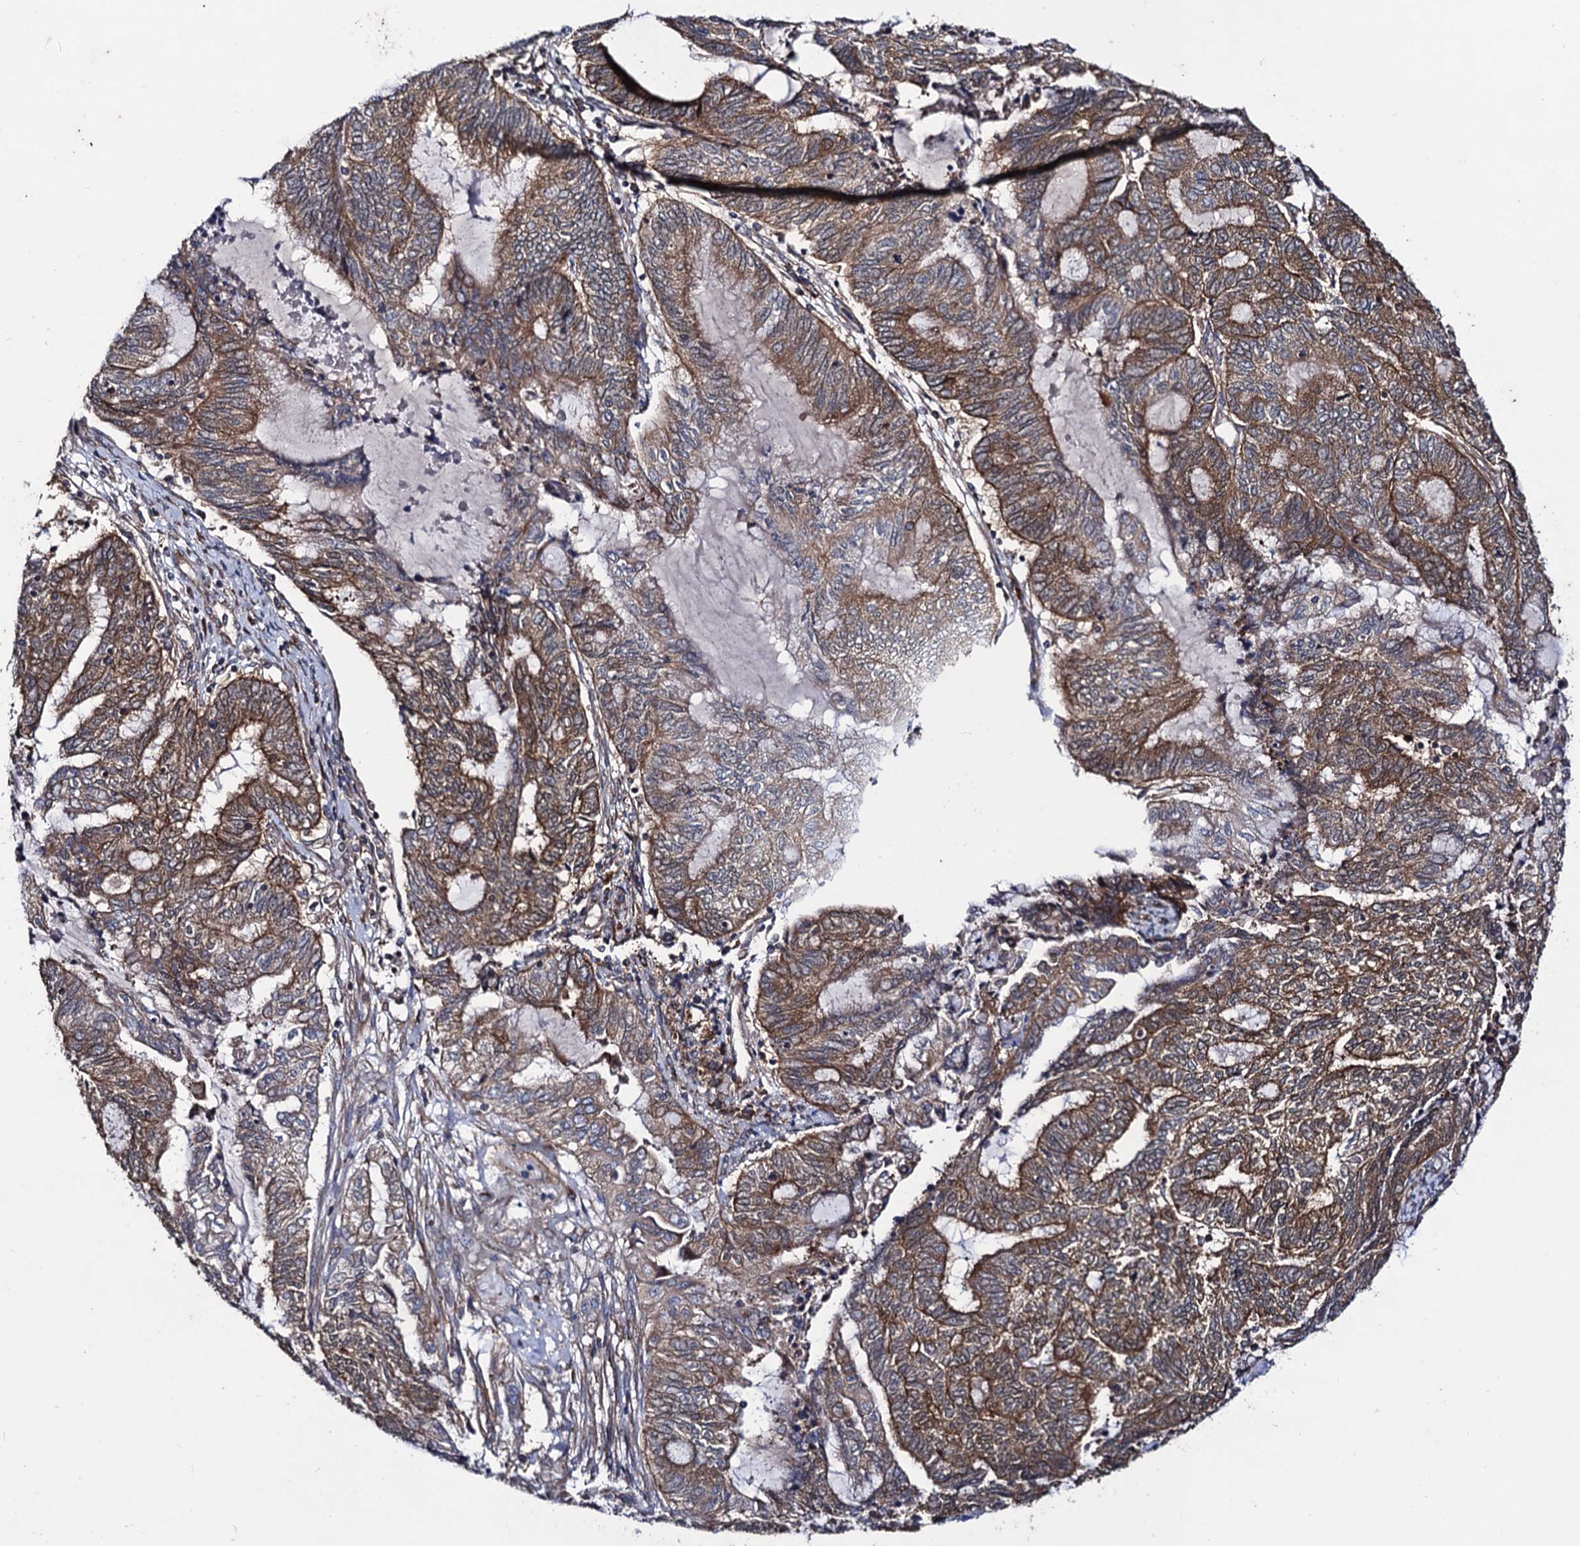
{"staining": {"intensity": "strong", "quantity": "25%-75%", "location": "cytoplasmic/membranous"}, "tissue": "endometrial cancer", "cell_type": "Tumor cells", "image_type": "cancer", "snomed": [{"axis": "morphology", "description": "Adenocarcinoma, NOS"}, {"axis": "topography", "description": "Uterus"}, {"axis": "topography", "description": "Endometrium"}], "caption": "Immunohistochemical staining of human endometrial cancer (adenocarcinoma) displays high levels of strong cytoplasmic/membranous protein staining in about 25%-75% of tumor cells.", "gene": "DYDC1", "patient": {"sex": "female", "age": 70}}